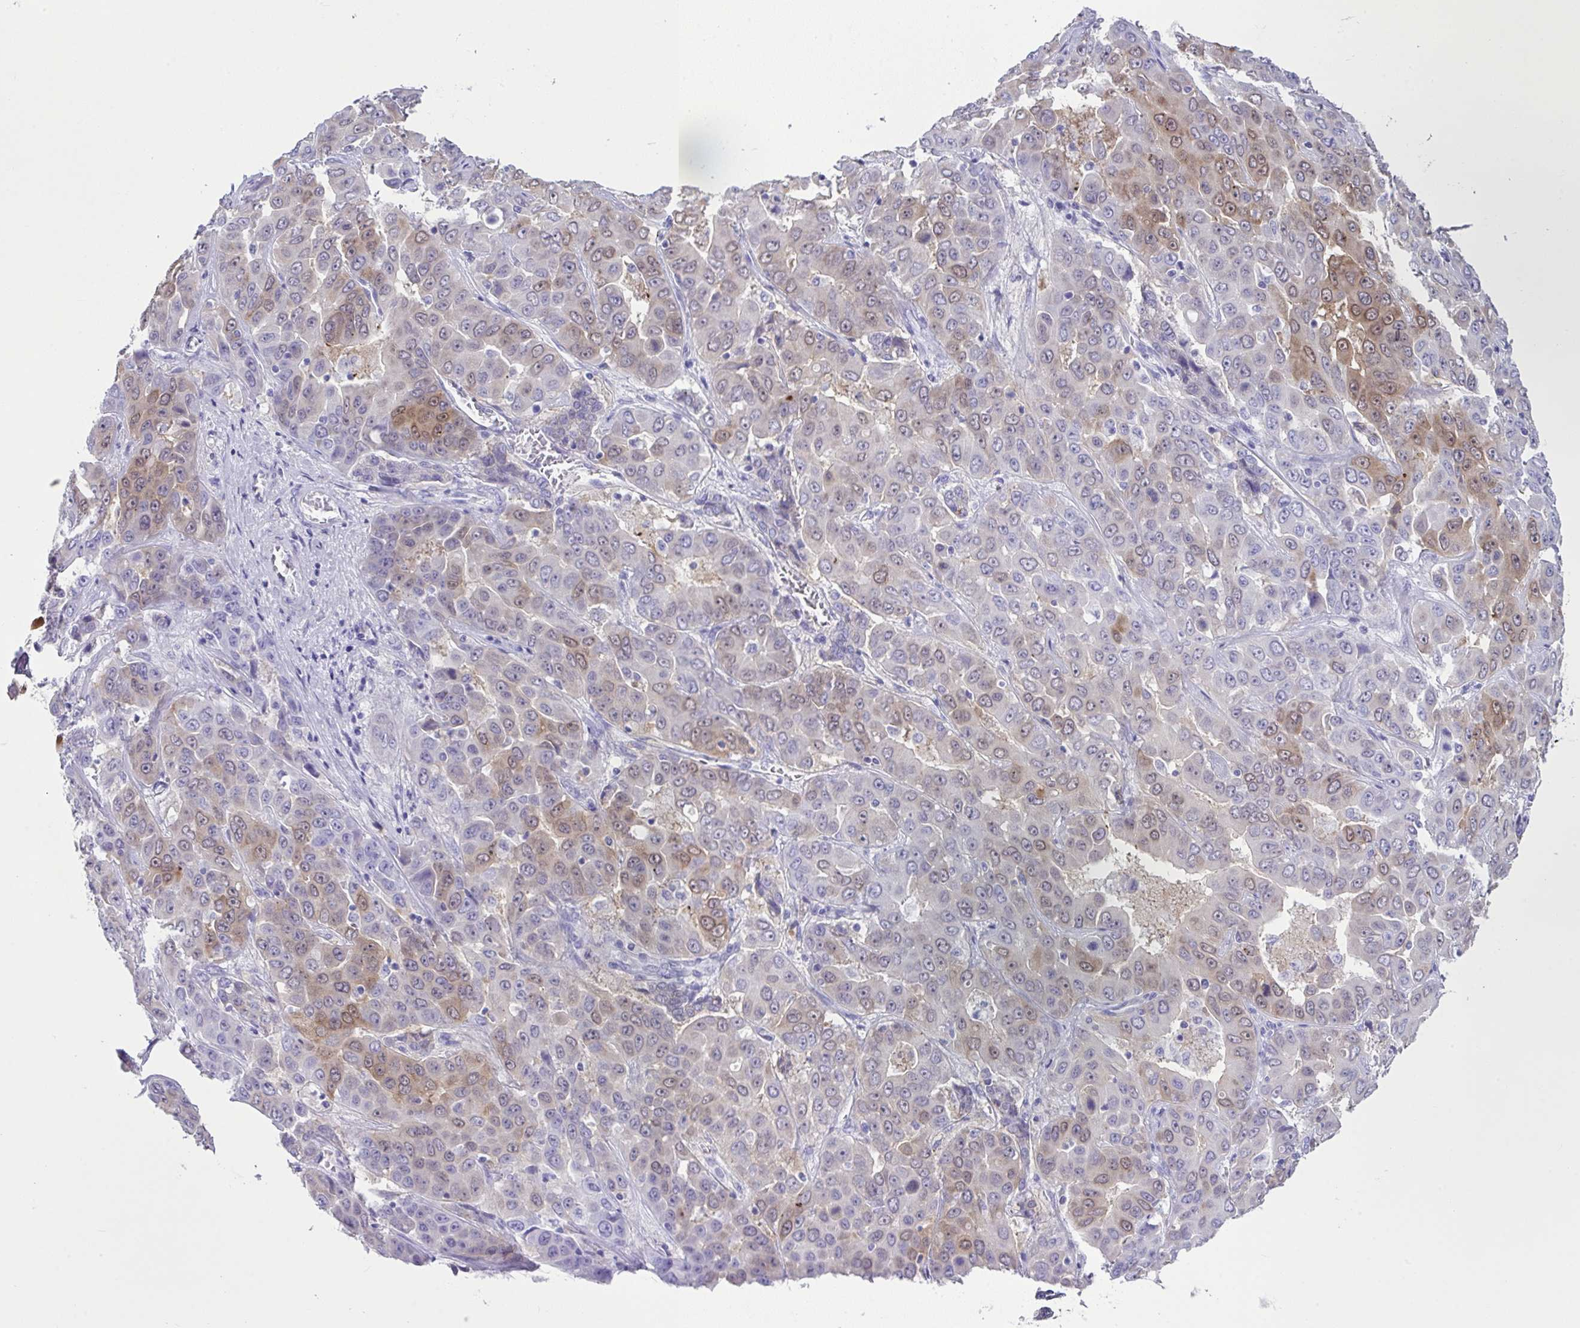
{"staining": {"intensity": "weak", "quantity": "<25%", "location": "cytoplasmic/membranous,nuclear"}, "tissue": "liver cancer", "cell_type": "Tumor cells", "image_type": "cancer", "snomed": [{"axis": "morphology", "description": "Cholangiocarcinoma"}, {"axis": "topography", "description": "Liver"}], "caption": "This is an IHC micrograph of liver cancer (cholangiocarcinoma). There is no expression in tumor cells.", "gene": "LGALS4", "patient": {"sex": "female", "age": 52}}